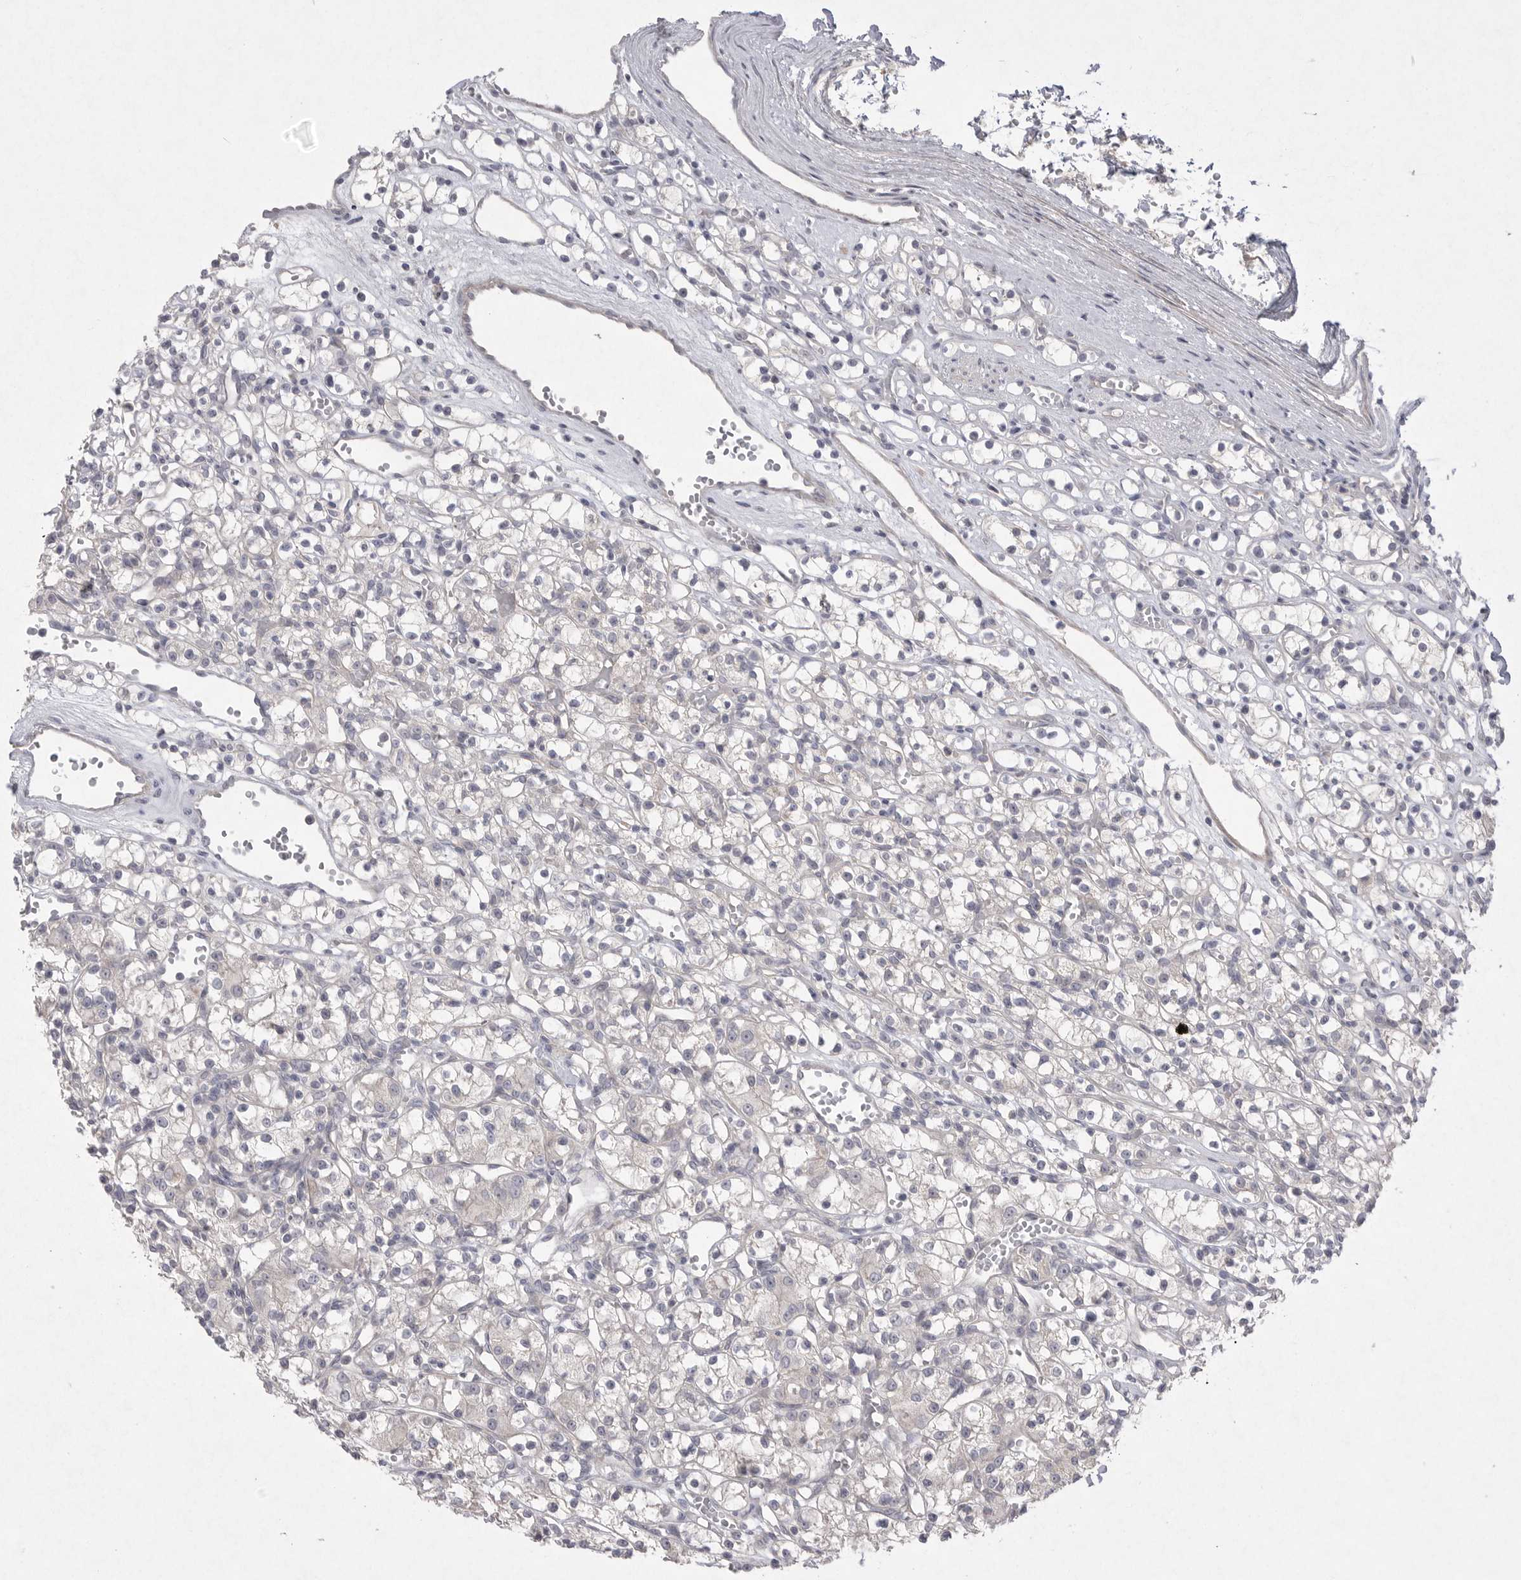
{"staining": {"intensity": "negative", "quantity": "none", "location": "none"}, "tissue": "renal cancer", "cell_type": "Tumor cells", "image_type": "cancer", "snomed": [{"axis": "morphology", "description": "Adenocarcinoma, NOS"}, {"axis": "topography", "description": "Kidney"}], "caption": "DAB (3,3'-diaminobenzidine) immunohistochemical staining of human renal cancer (adenocarcinoma) exhibits no significant staining in tumor cells.", "gene": "VANGL2", "patient": {"sex": "female", "age": 59}}